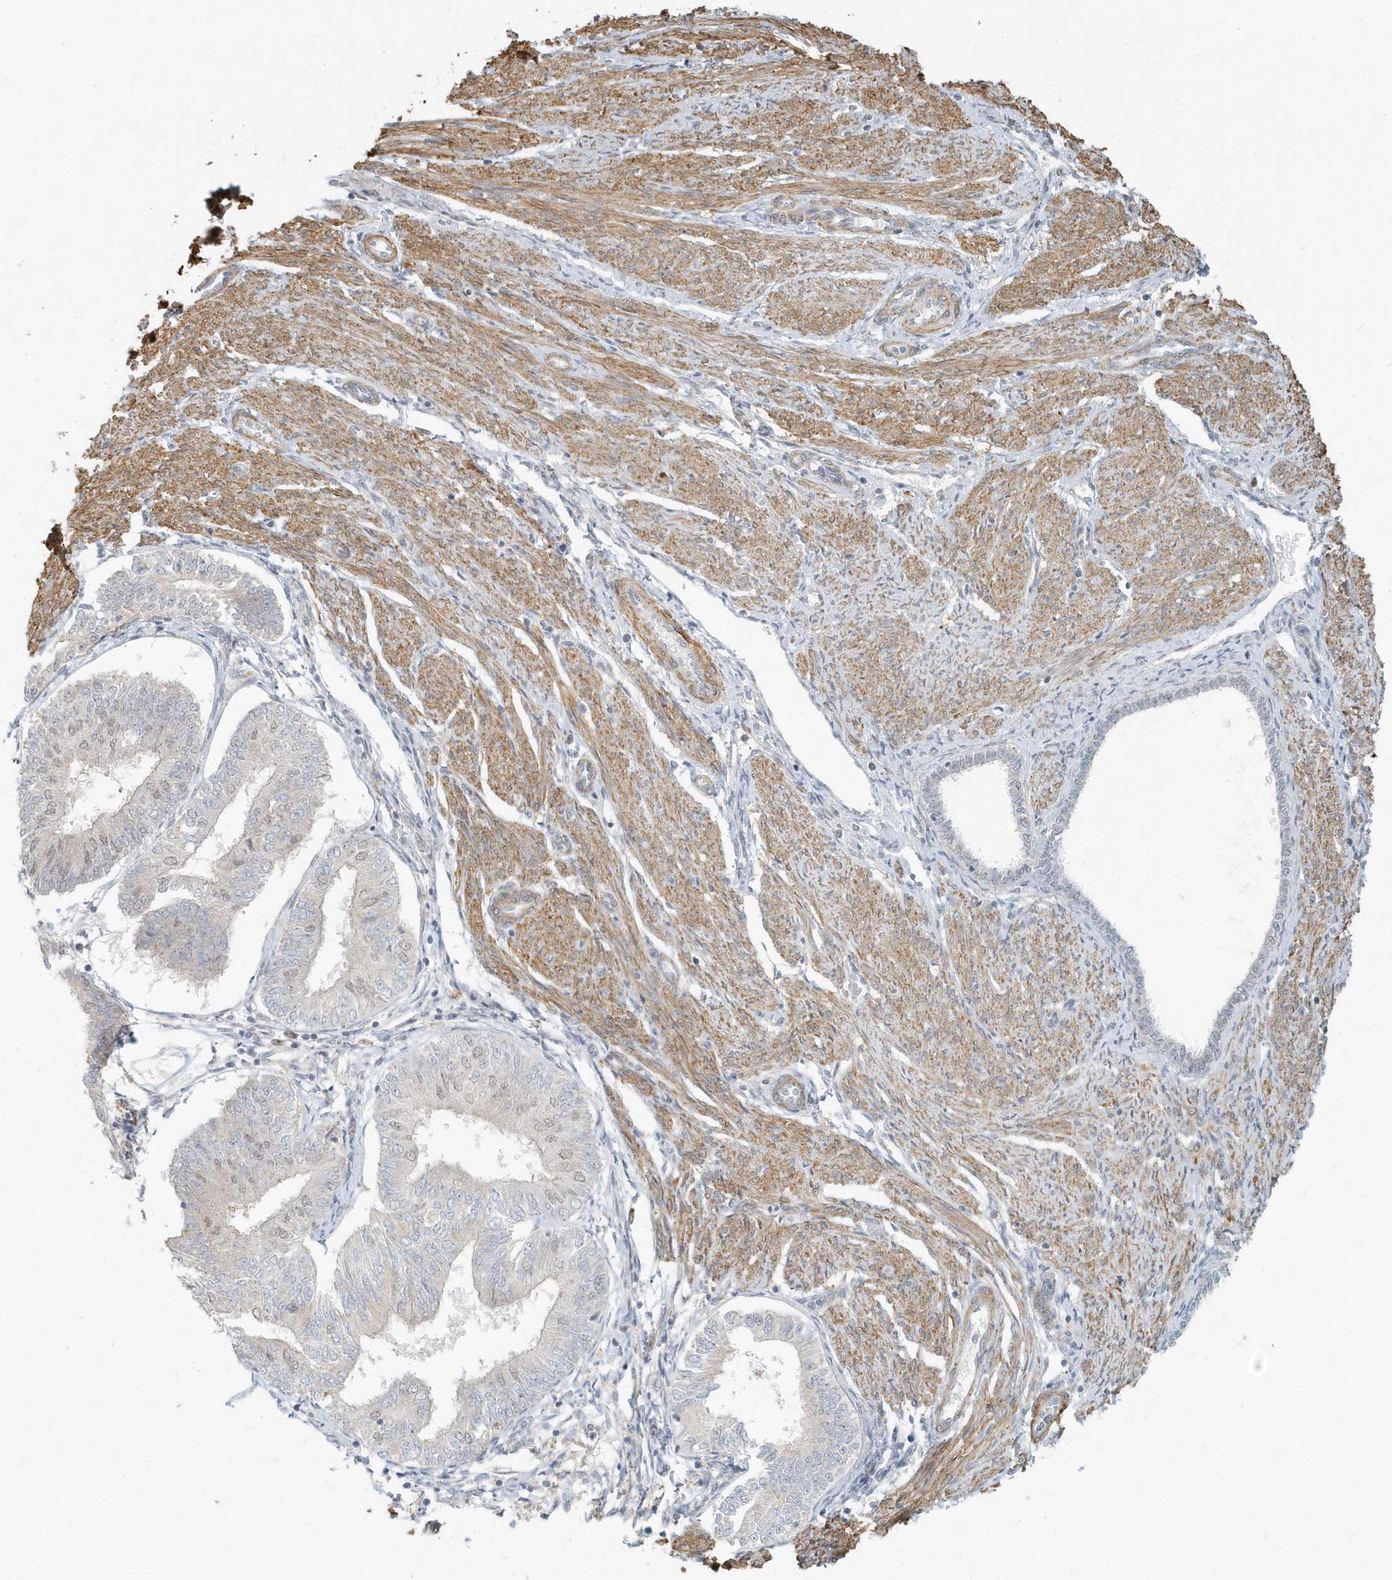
{"staining": {"intensity": "negative", "quantity": "none", "location": "none"}, "tissue": "endometrial cancer", "cell_type": "Tumor cells", "image_type": "cancer", "snomed": [{"axis": "morphology", "description": "Adenocarcinoma, NOS"}, {"axis": "topography", "description": "Endometrium"}], "caption": "An immunohistochemistry (IHC) photomicrograph of adenocarcinoma (endometrial) is shown. There is no staining in tumor cells of adenocarcinoma (endometrial).", "gene": "NAPB", "patient": {"sex": "female", "age": 58}}